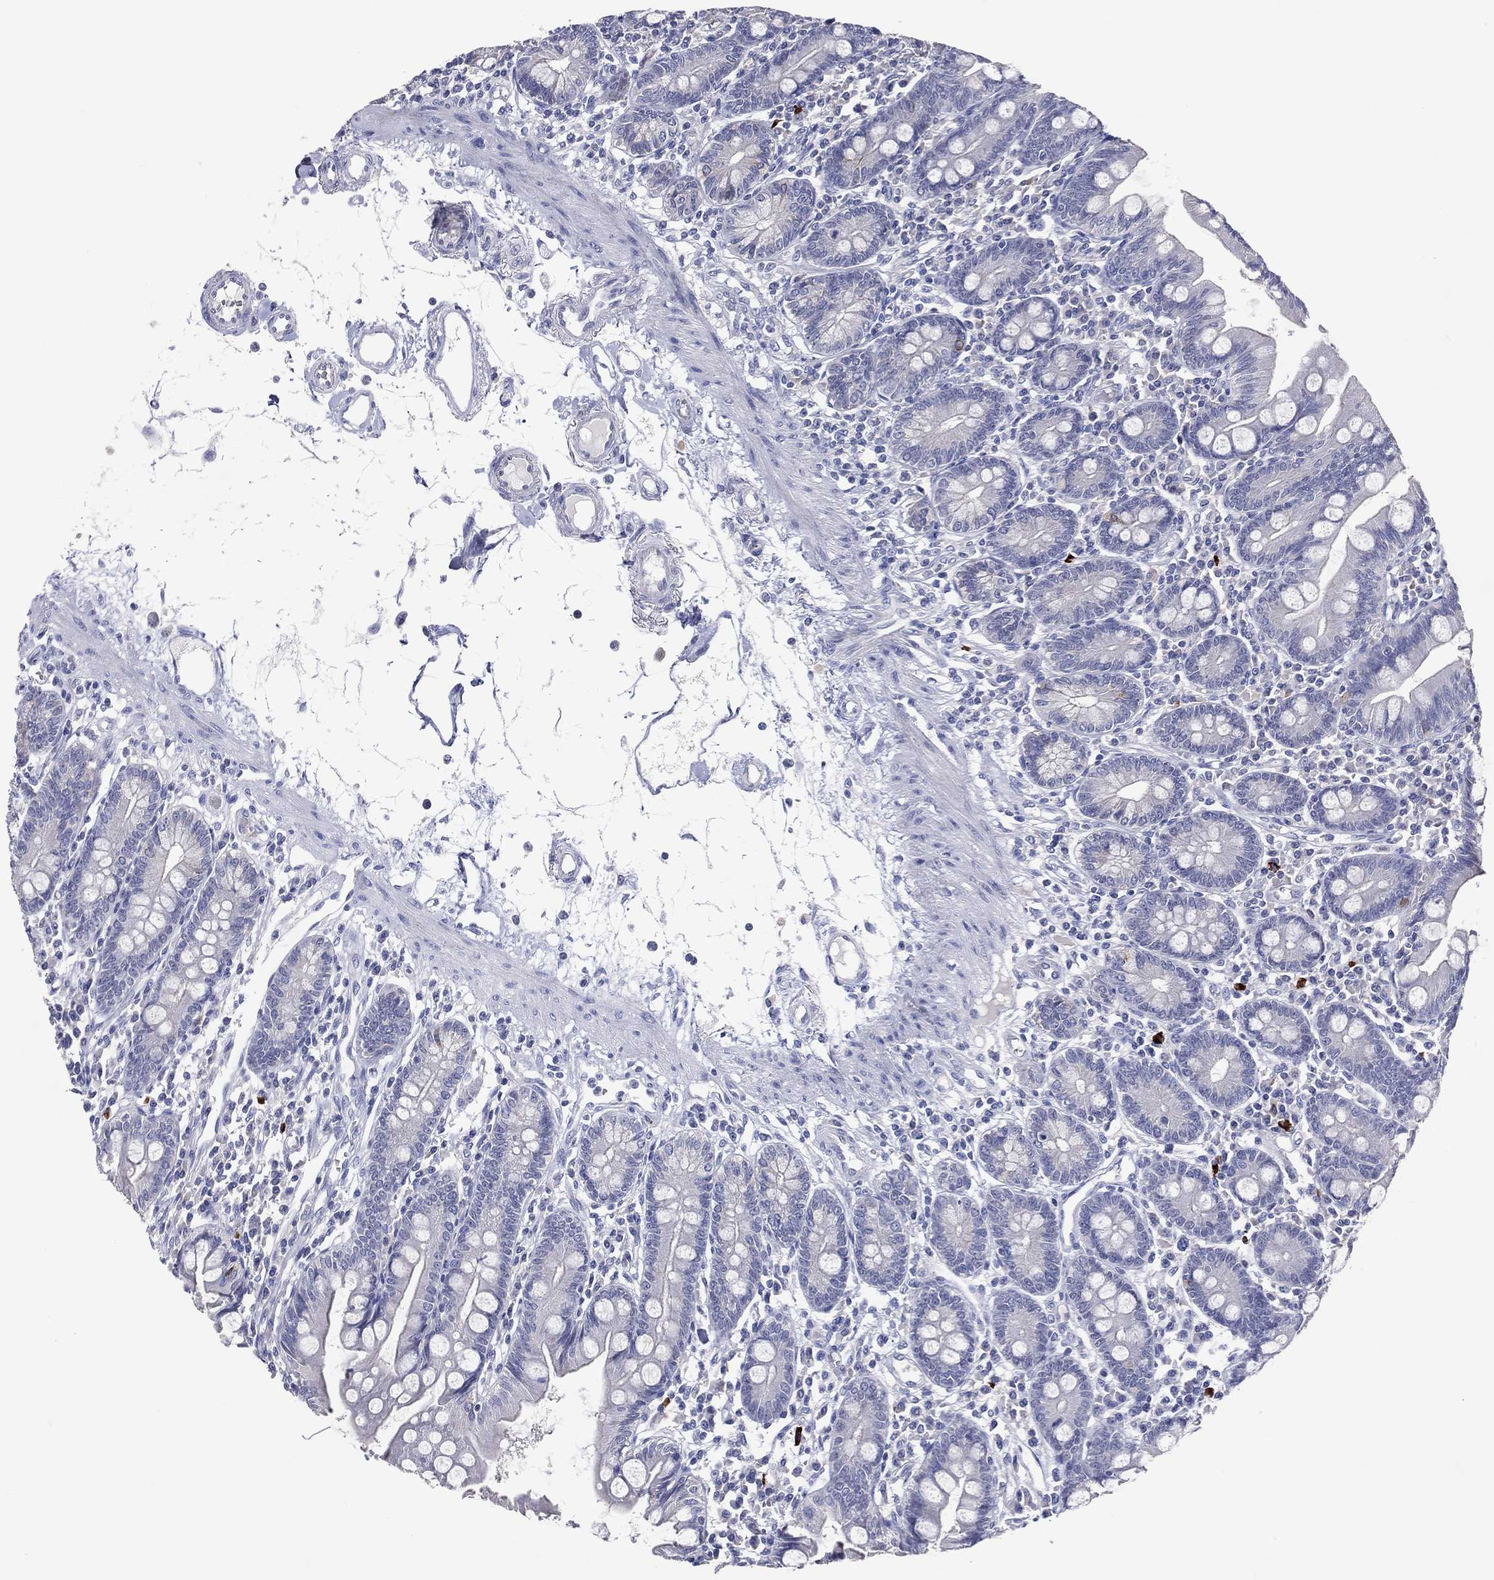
{"staining": {"intensity": "negative", "quantity": "none", "location": "none"}, "tissue": "small intestine", "cell_type": "Glandular cells", "image_type": "normal", "snomed": [{"axis": "morphology", "description": "Normal tissue, NOS"}, {"axis": "topography", "description": "Small intestine"}], "caption": "Image shows no protein staining in glandular cells of normal small intestine.", "gene": "DNAH6", "patient": {"sex": "male", "age": 88}}